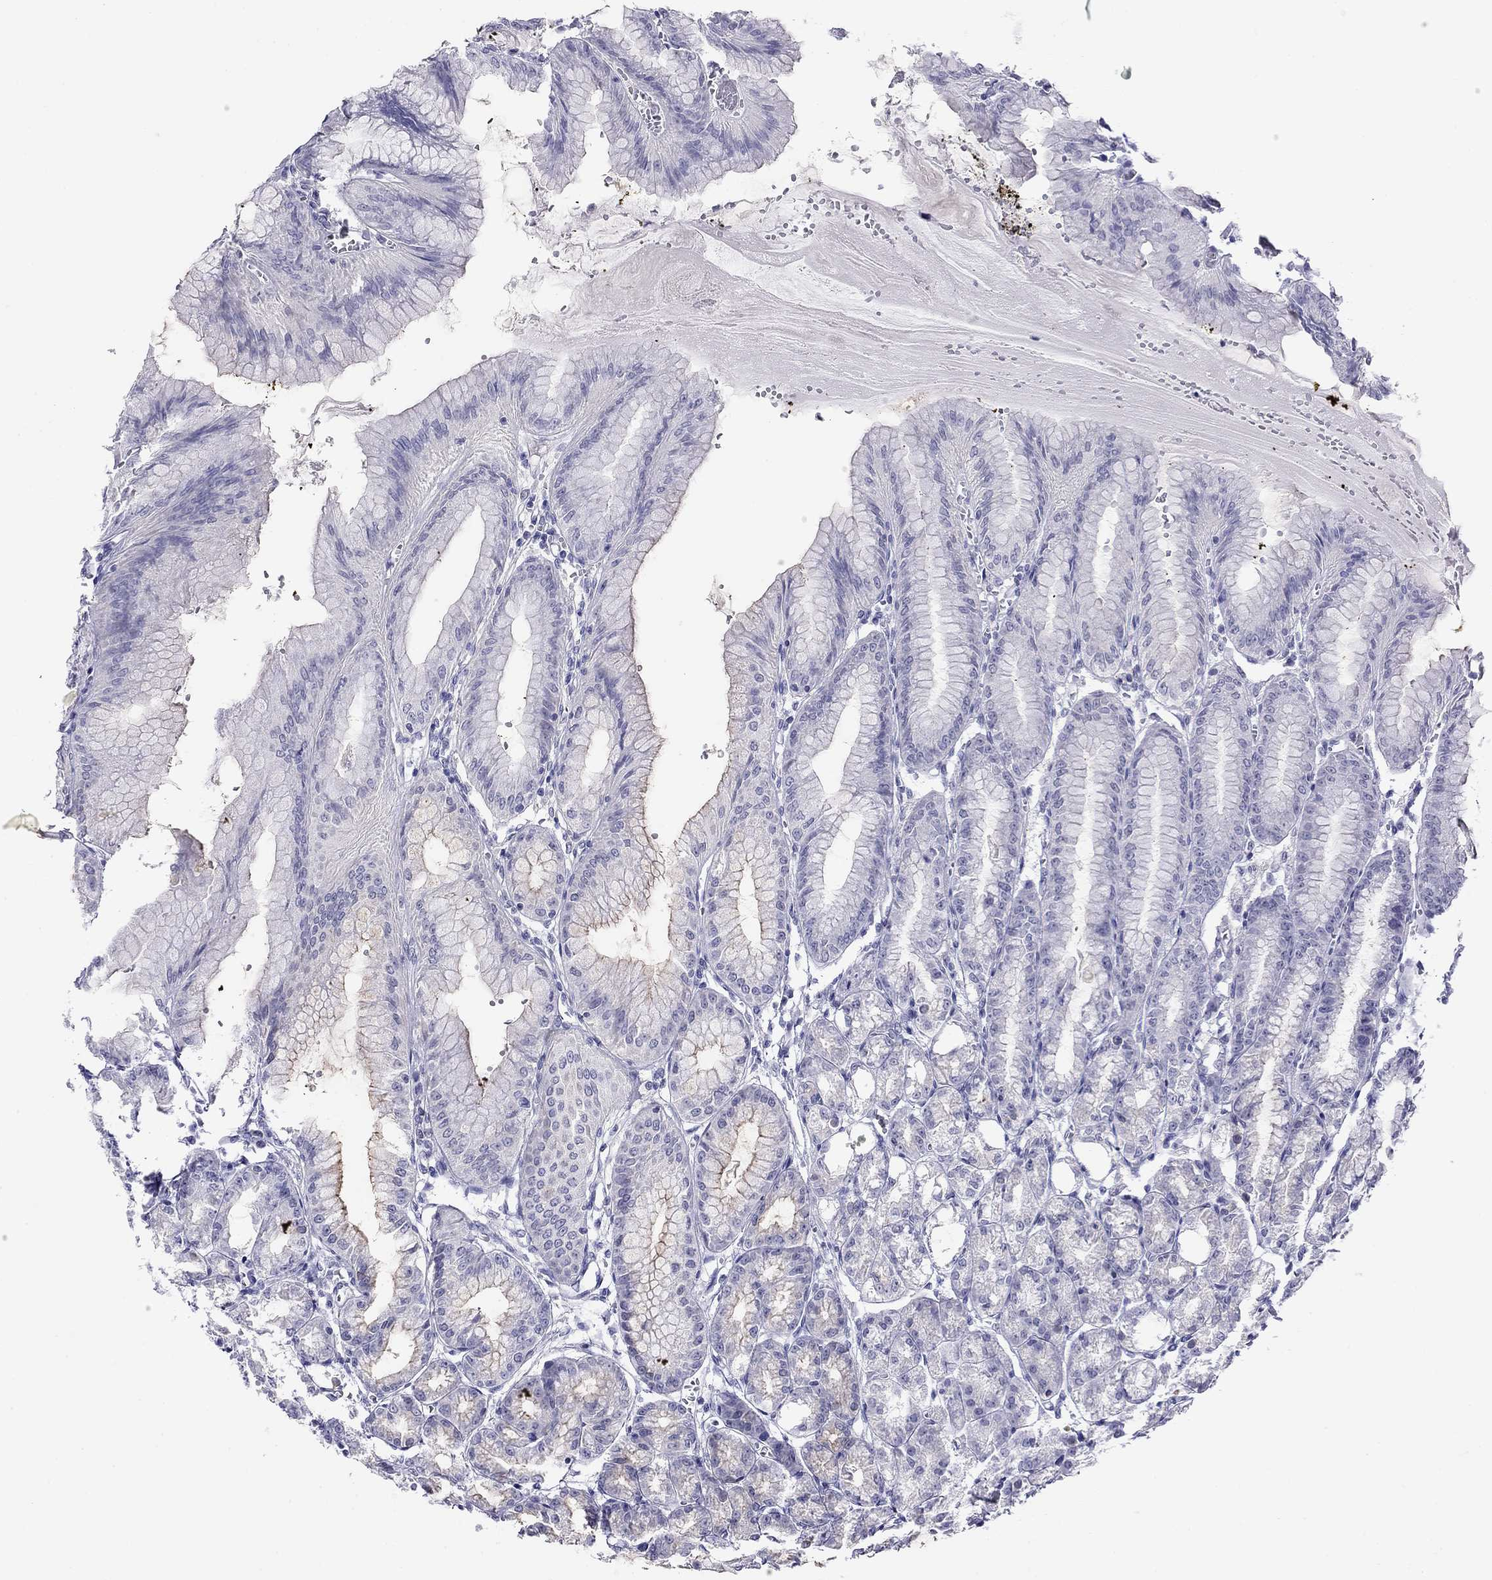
{"staining": {"intensity": "moderate", "quantity": "<25%", "location": "cytoplasmic/membranous"}, "tissue": "stomach", "cell_type": "Glandular cells", "image_type": "normal", "snomed": [{"axis": "morphology", "description": "Normal tissue, NOS"}, {"axis": "topography", "description": "Stomach, lower"}], "caption": "Protein staining of unremarkable stomach demonstrates moderate cytoplasmic/membranous expression in about <25% of glandular cells.", "gene": "MYMX", "patient": {"sex": "male", "age": 71}}